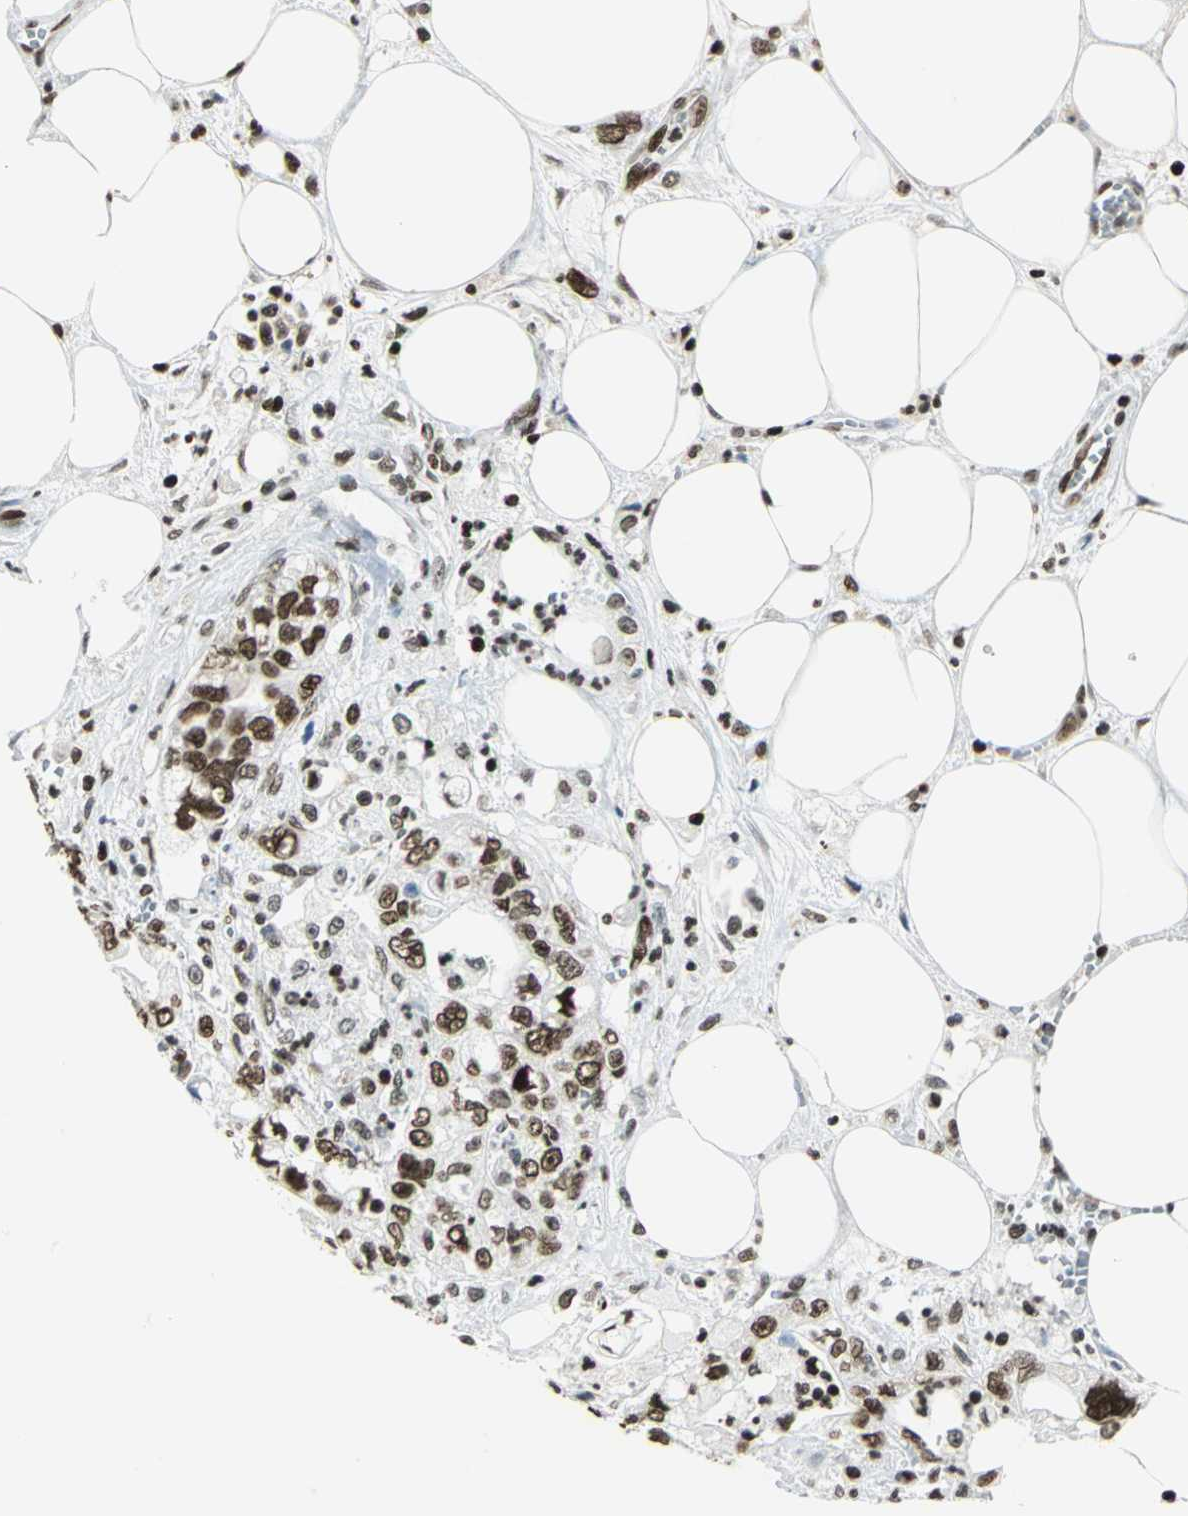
{"staining": {"intensity": "strong", "quantity": ">75%", "location": "nuclear"}, "tissue": "pancreatic cancer", "cell_type": "Tumor cells", "image_type": "cancer", "snomed": [{"axis": "morphology", "description": "Adenocarcinoma, NOS"}, {"axis": "topography", "description": "Pancreas"}], "caption": "Immunohistochemistry (IHC) histopathology image of human pancreatic cancer stained for a protein (brown), which displays high levels of strong nuclear staining in approximately >75% of tumor cells.", "gene": "HMGB1", "patient": {"sex": "male", "age": 70}}